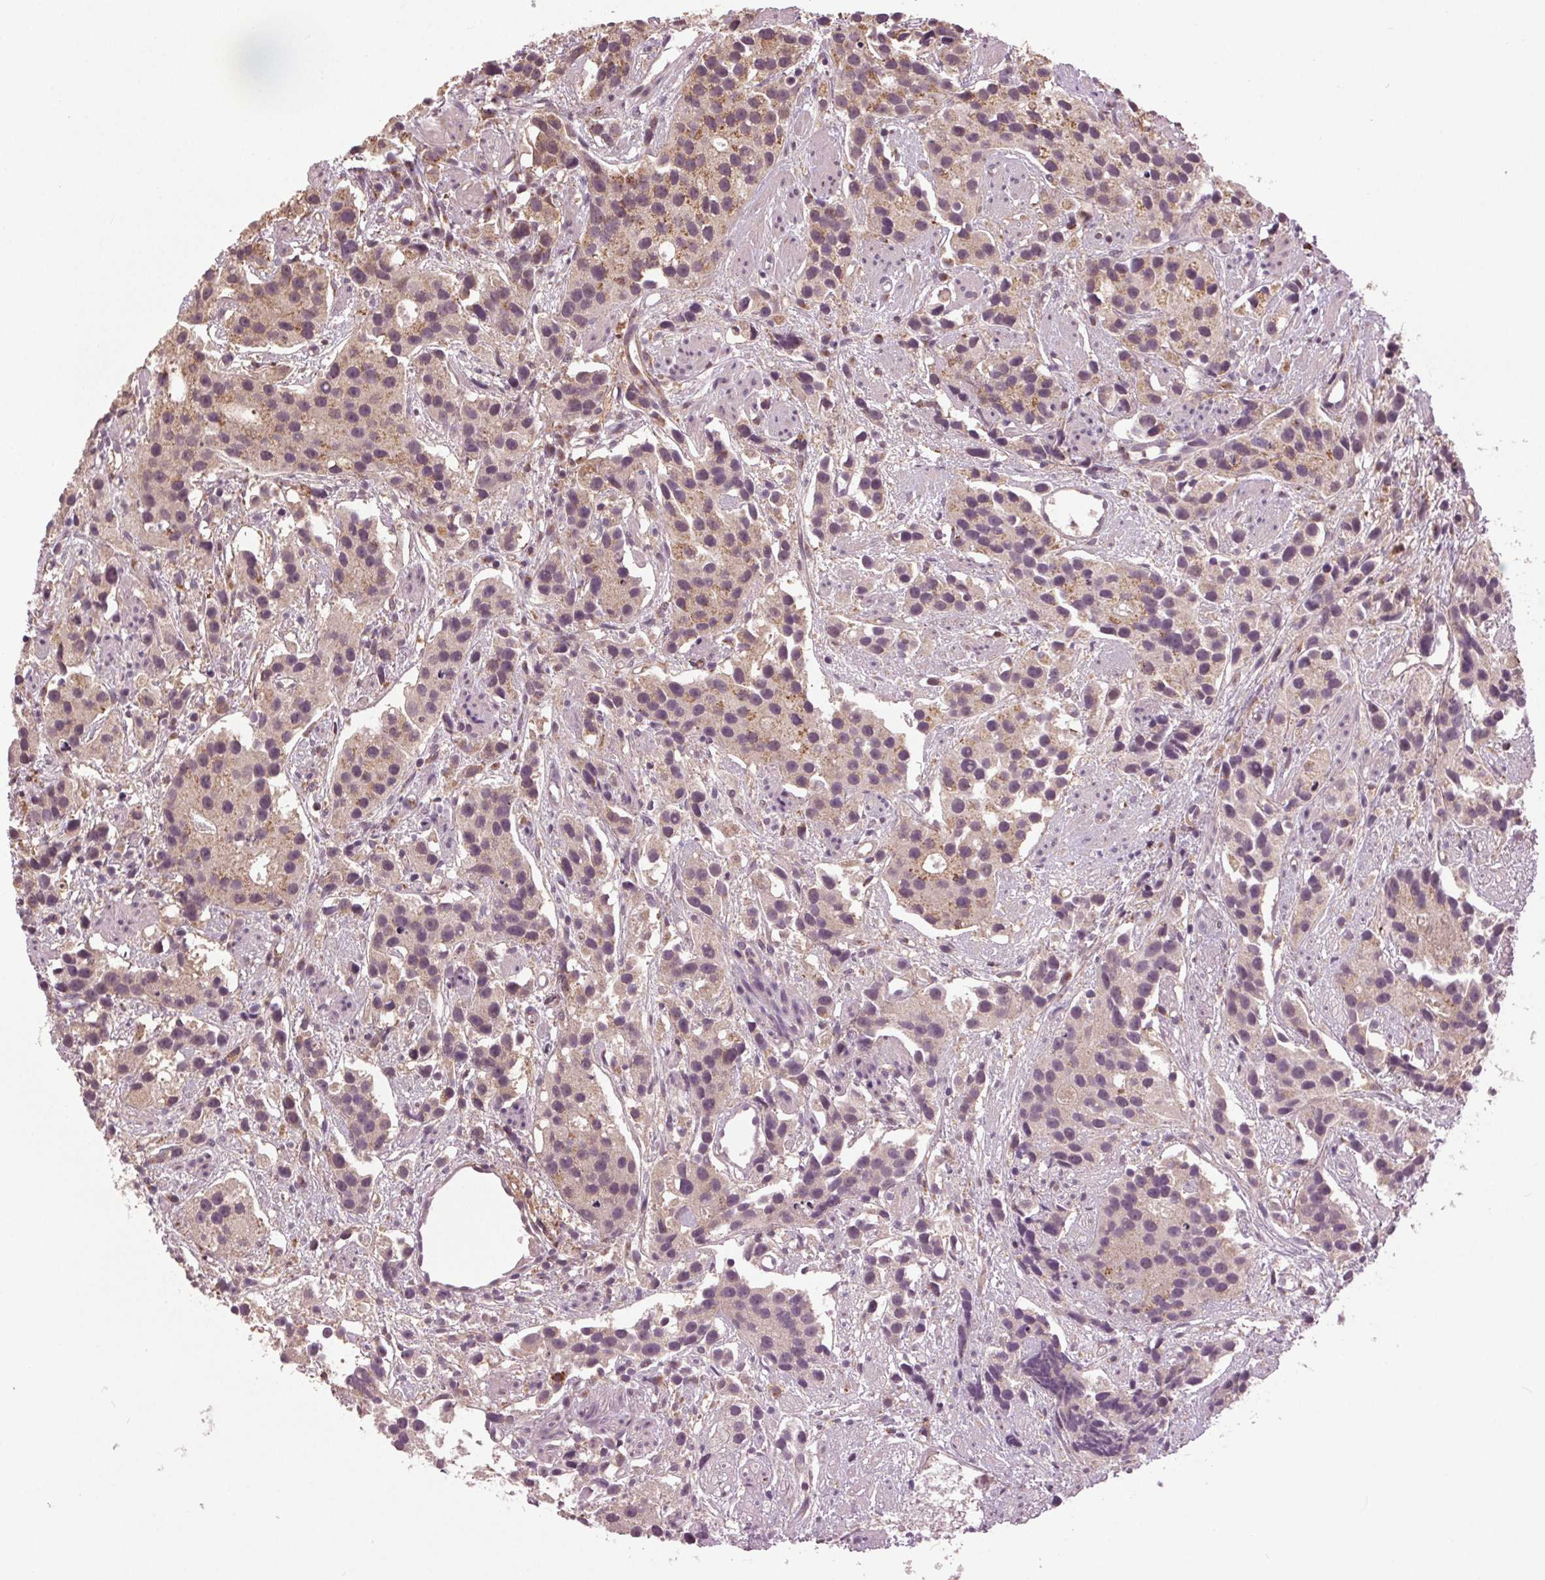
{"staining": {"intensity": "weak", "quantity": "25%-75%", "location": "cytoplasmic/membranous"}, "tissue": "prostate cancer", "cell_type": "Tumor cells", "image_type": "cancer", "snomed": [{"axis": "morphology", "description": "Adenocarcinoma, High grade"}, {"axis": "topography", "description": "Prostate"}], "caption": "High-magnification brightfield microscopy of prostate adenocarcinoma (high-grade) stained with DAB (3,3'-diaminobenzidine) (brown) and counterstained with hematoxylin (blue). tumor cells exhibit weak cytoplasmic/membranous positivity is seen in approximately25%-75% of cells.", "gene": "BSDC1", "patient": {"sex": "male", "age": 68}}